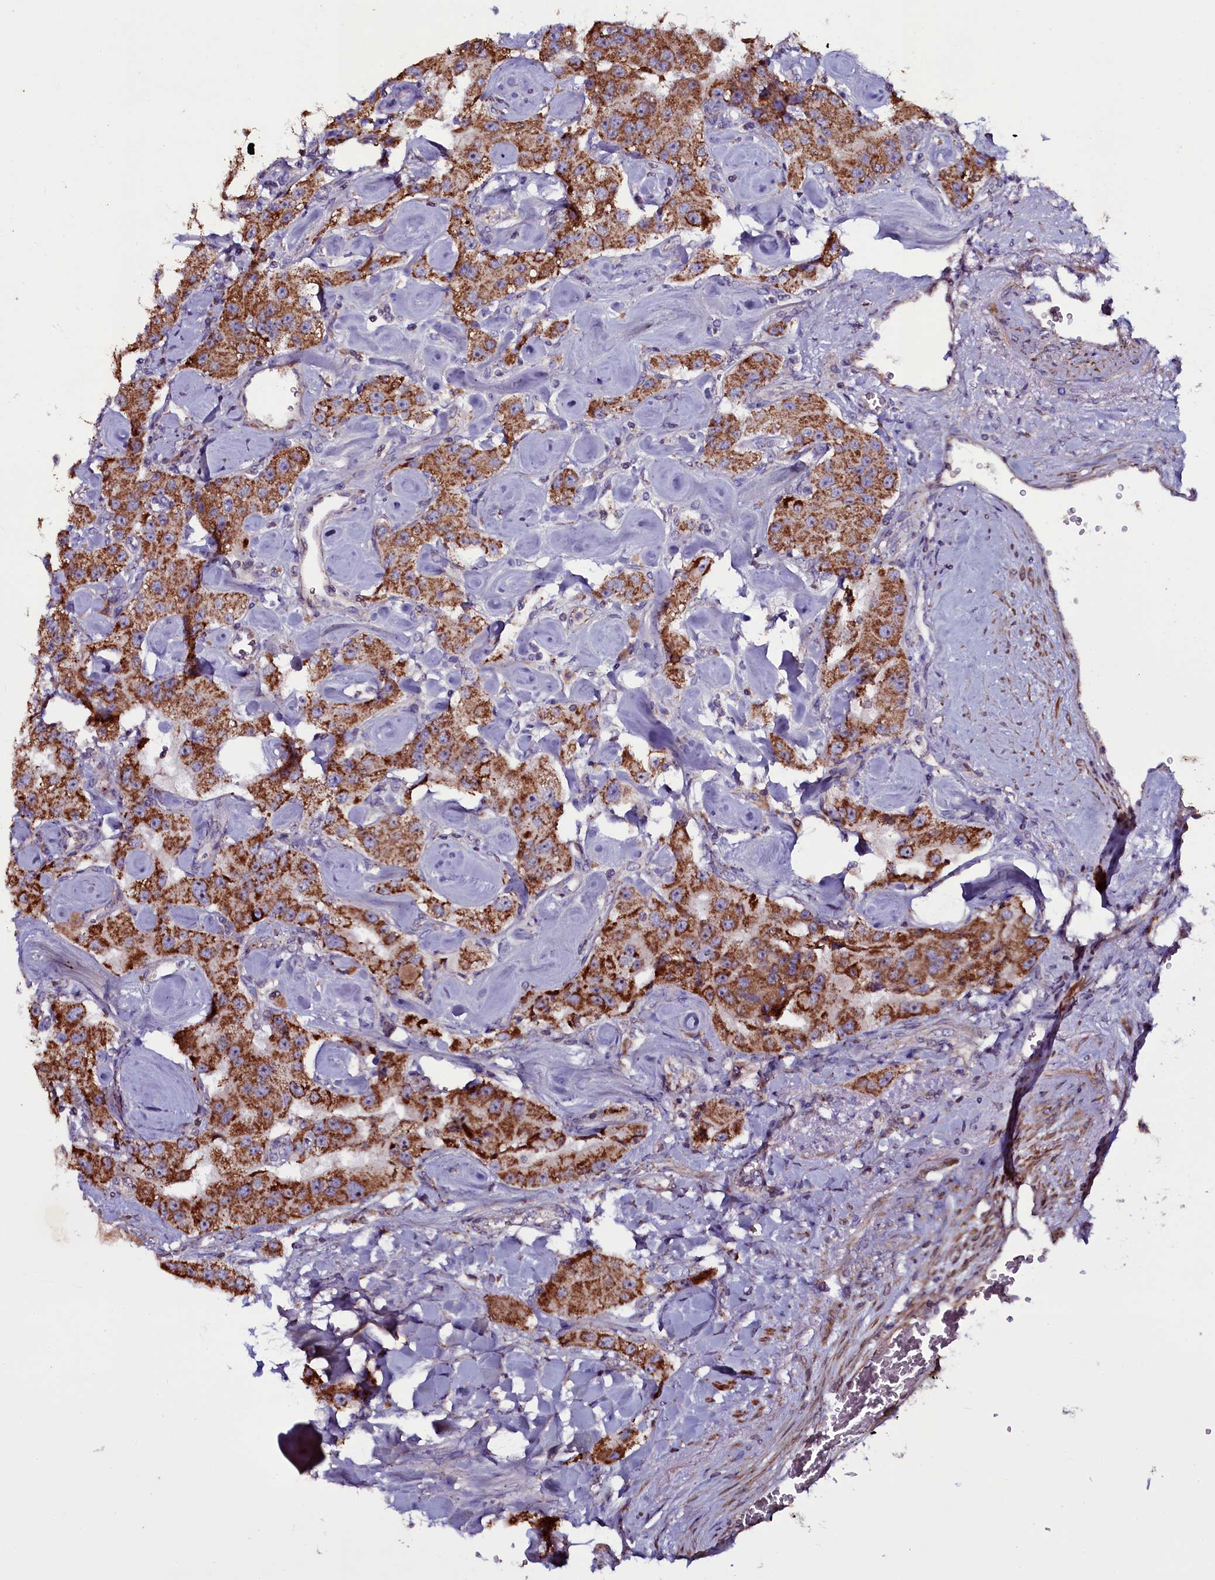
{"staining": {"intensity": "strong", "quantity": ">75%", "location": "cytoplasmic/membranous"}, "tissue": "carcinoid", "cell_type": "Tumor cells", "image_type": "cancer", "snomed": [{"axis": "morphology", "description": "Carcinoid, malignant, NOS"}, {"axis": "topography", "description": "Pancreas"}], "caption": "High-power microscopy captured an immunohistochemistry image of carcinoid, revealing strong cytoplasmic/membranous expression in about >75% of tumor cells.", "gene": "NAA80", "patient": {"sex": "male", "age": 41}}